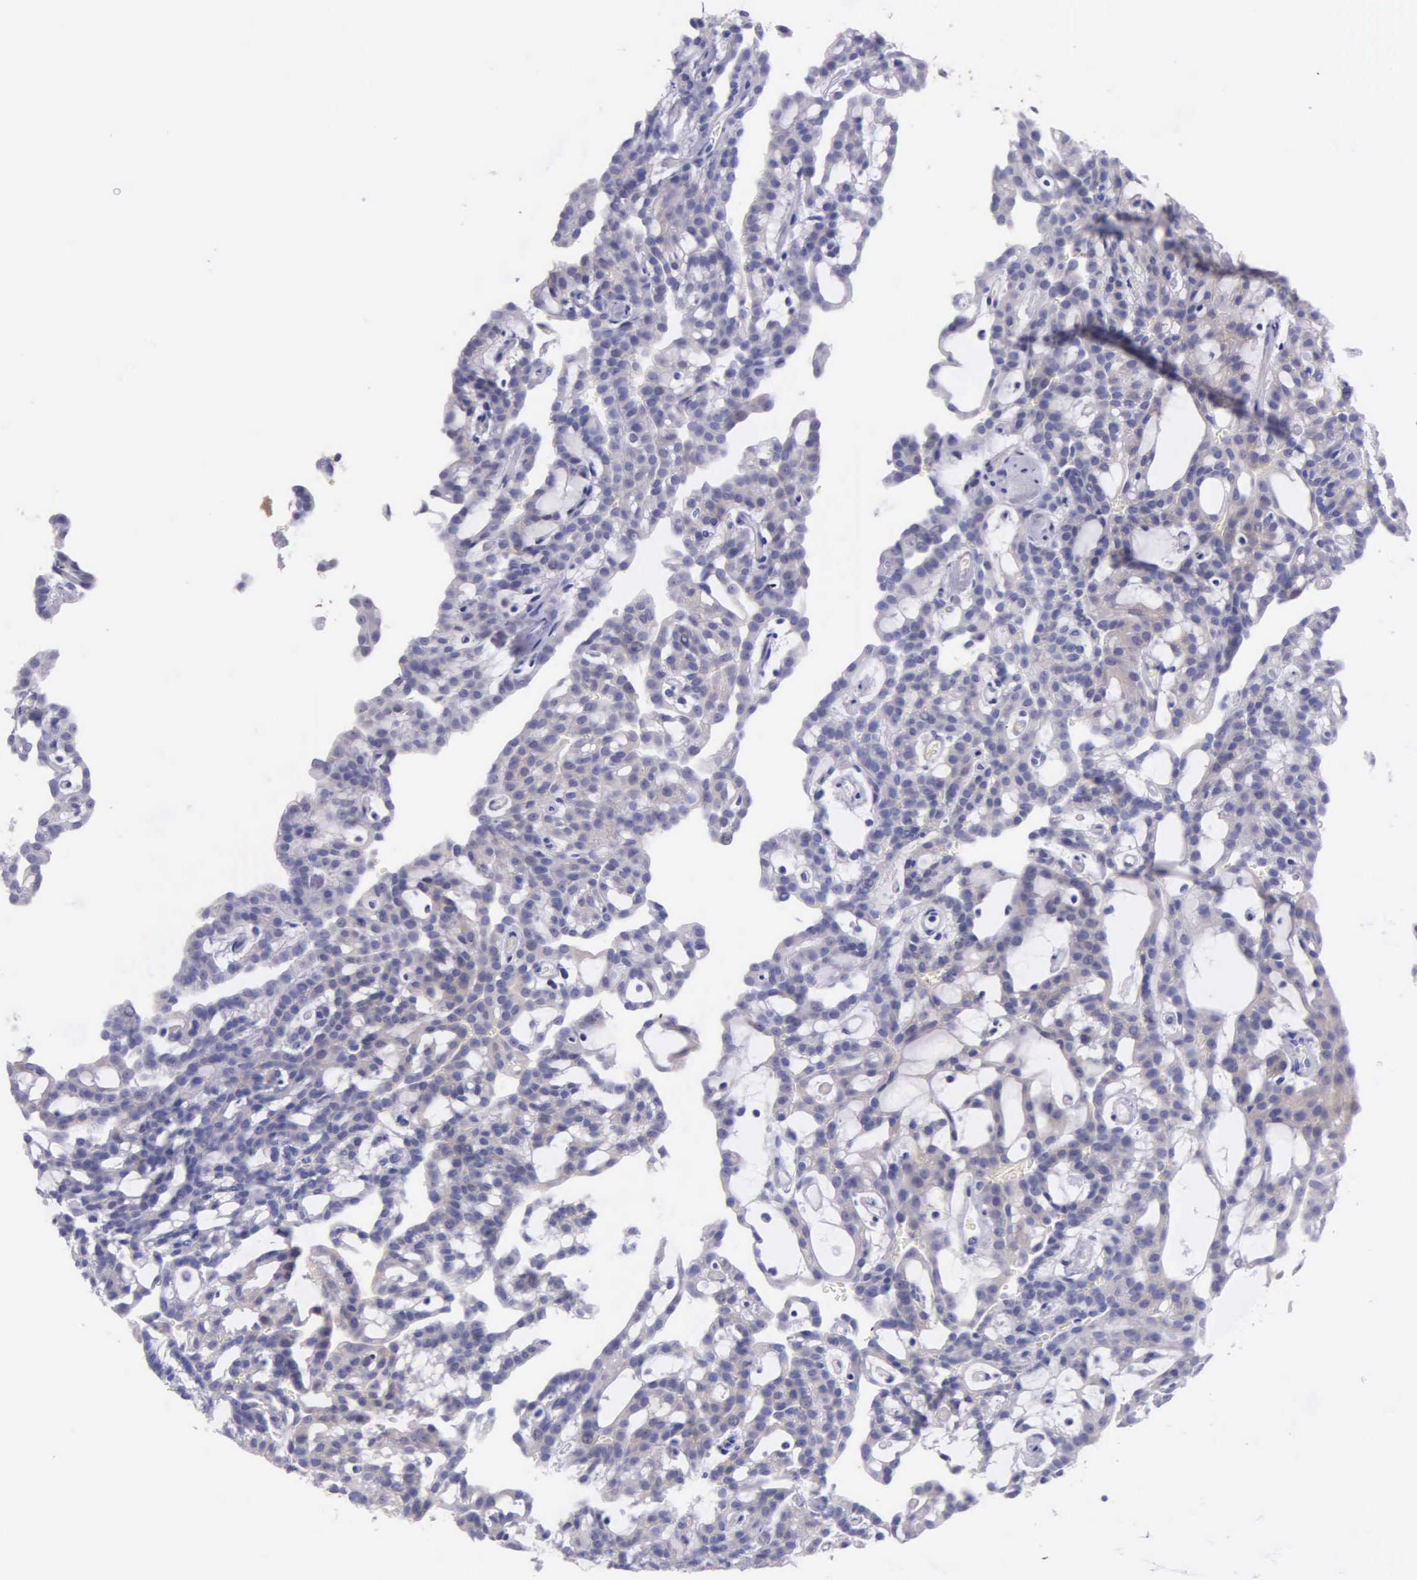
{"staining": {"intensity": "negative", "quantity": "none", "location": "none"}, "tissue": "renal cancer", "cell_type": "Tumor cells", "image_type": "cancer", "snomed": [{"axis": "morphology", "description": "Adenocarcinoma, NOS"}, {"axis": "topography", "description": "Kidney"}], "caption": "Photomicrograph shows no protein expression in tumor cells of renal adenocarcinoma tissue.", "gene": "GSTT2", "patient": {"sex": "male", "age": 63}}